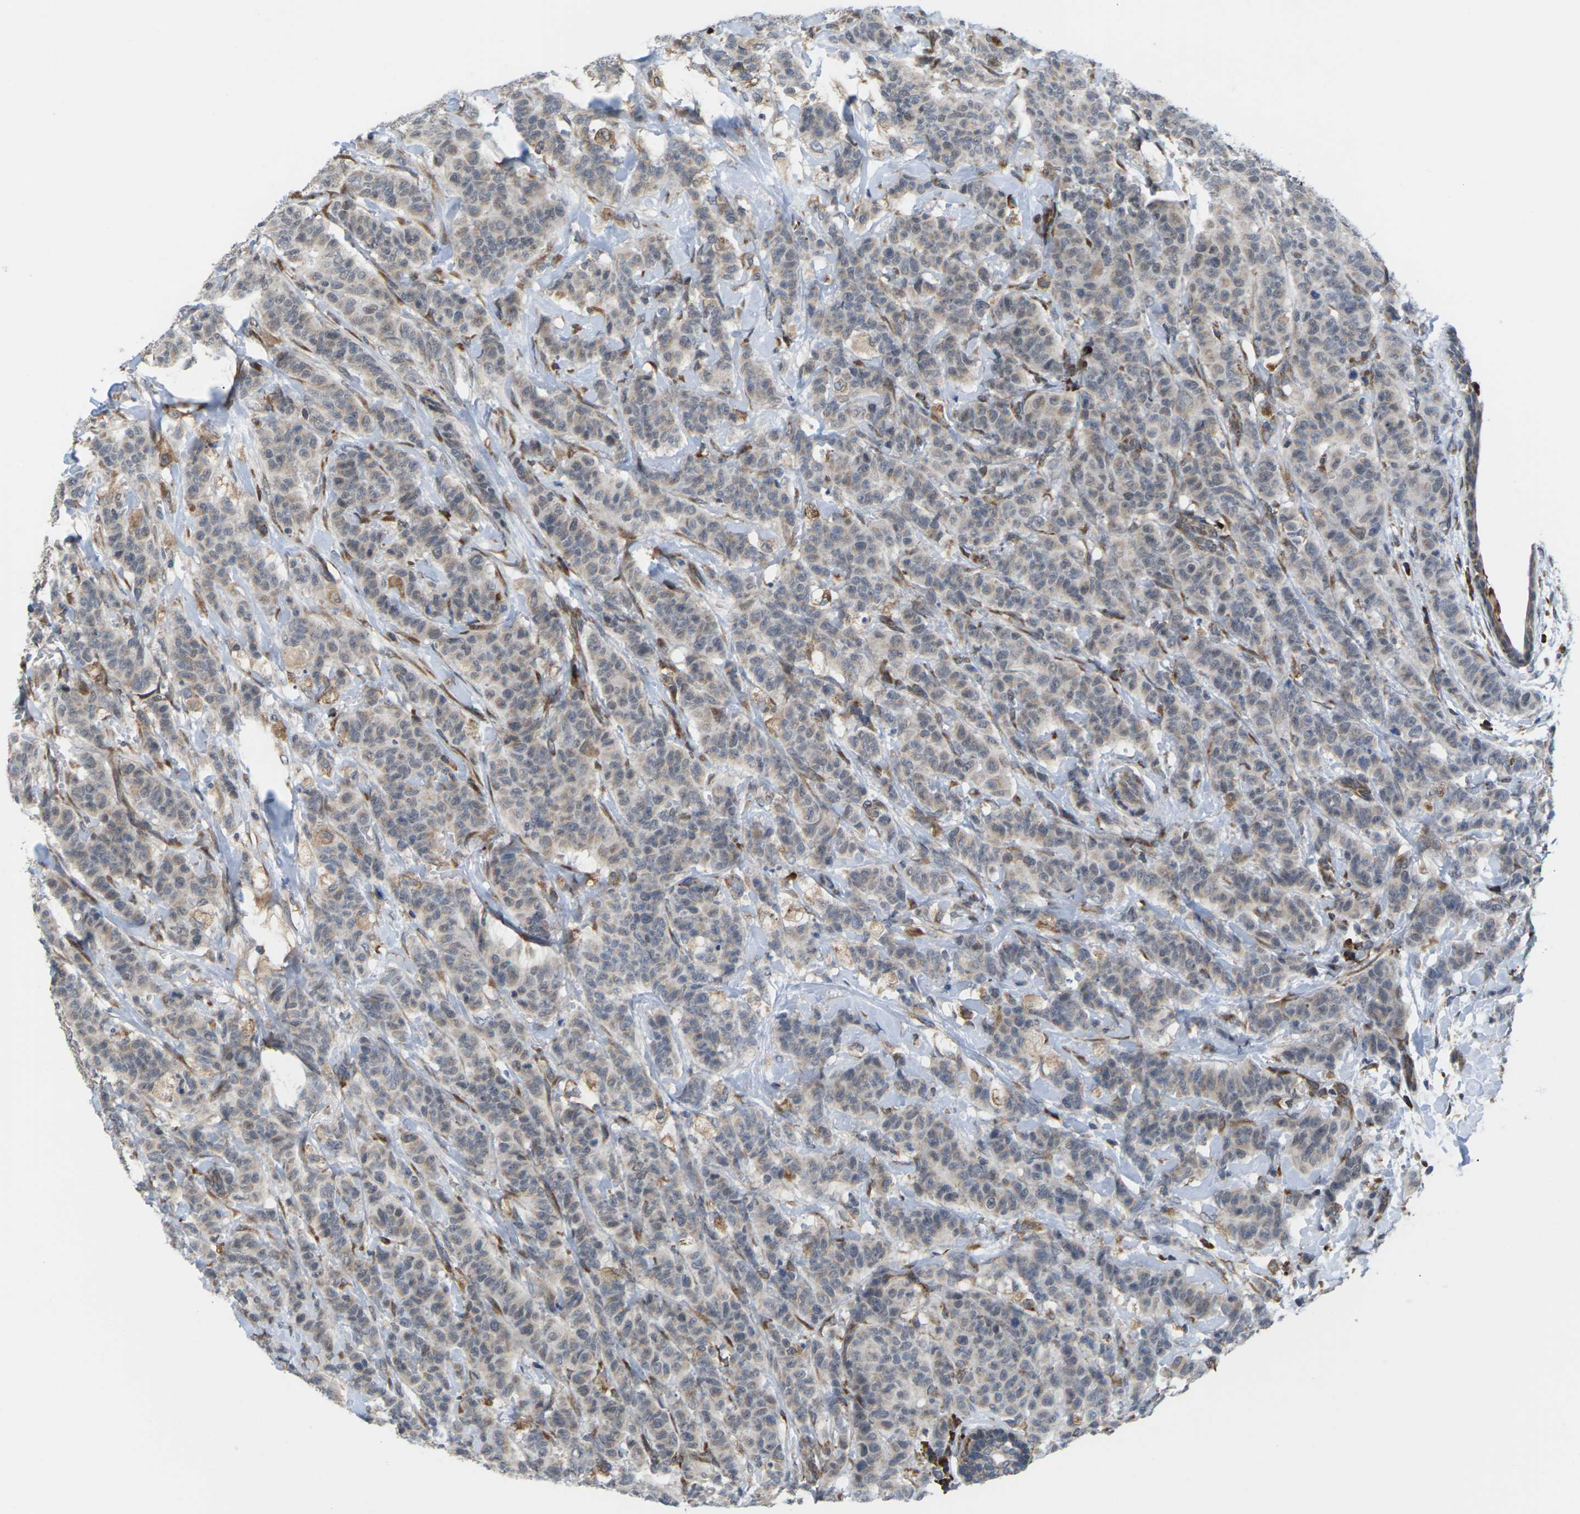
{"staining": {"intensity": "weak", "quantity": "25%-75%", "location": "cytoplasmic/membranous"}, "tissue": "breast cancer", "cell_type": "Tumor cells", "image_type": "cancer", "snomed": [{"axis": "morphology", "description": "Normal tissue, NOS"}, {"axis": "morphology", "description": "Duct carcinoma"}, {"axis": "topography", "description": "Breast"}], "caption": "Protein staining of infiltrating ductal carcinoma (breast) tissue demonstrates weak cytoplasmic/membranous expression in approximately 25%-75% of tumor cells.", "gene": "PDZK1IP1", "patient": {"sex": "female", "age": 40}}